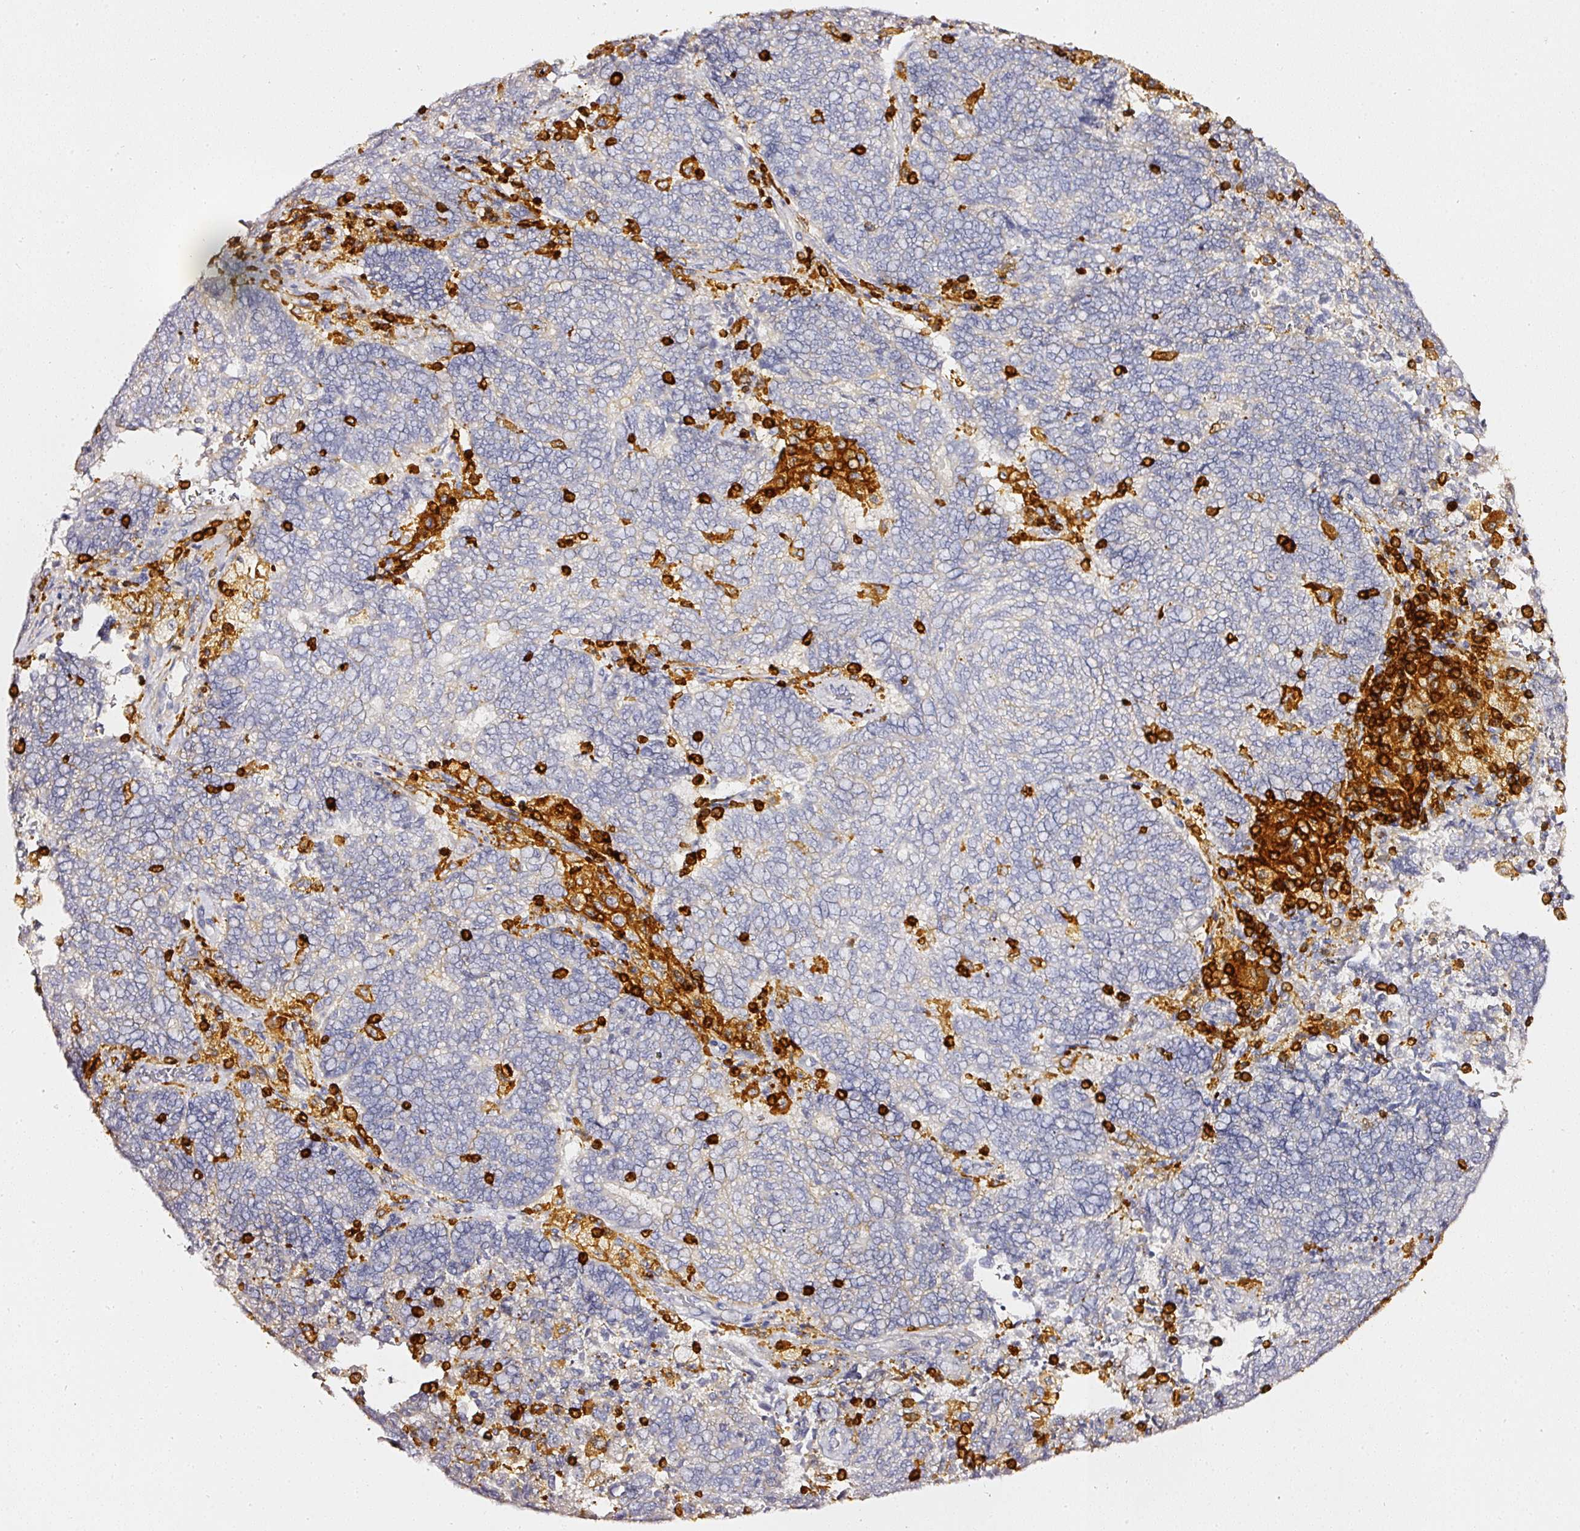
{"staining": {"intensity": "negative", "quantity": "none", "location": "none"}, "tissue": "endometrial cancer", "cell_type": "Tumor cells", "image_type": "cancer", "snomed": [{"axis": "morphology", "description": "Adenocarcinoma, NOS"}, {"axis": "topography", "description": "Endometrium"}], "caption": "The IHC photomicrograph has no significant expression in tumor cells of adenocarcinoma (endometrial) tissue. (DAB (3,3'-diaminobenzidine) immunohistochemistry, high magnification).", "gene": "EVL", "patient": {"sex": "female", "age": 80}}